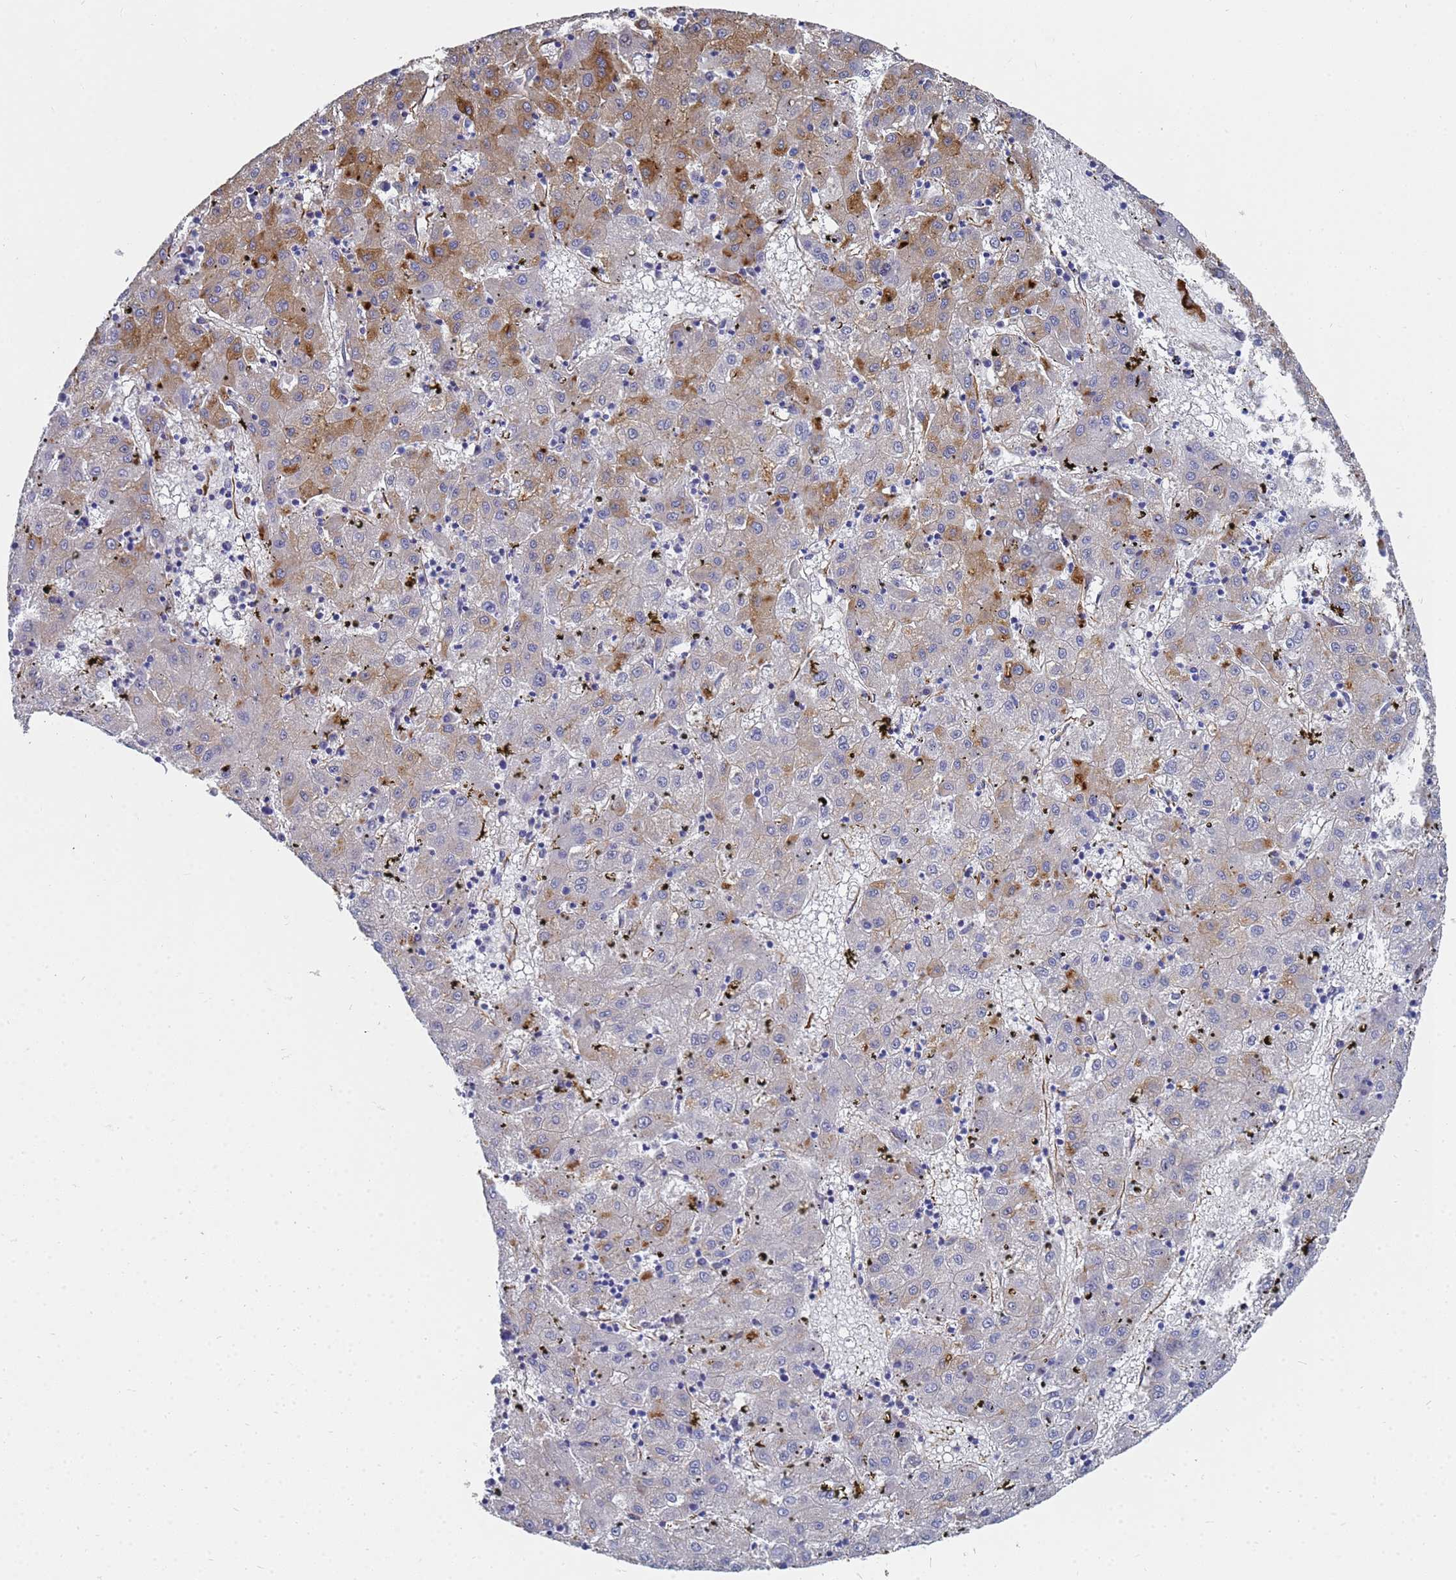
{"staining": {"intensity": "moderate", "quantity": "<25%", "location": "cytoplasmic/membranous"}, "tissue": "liver cancer", "cell_type": "Tumor cells", "image_type": "cancer", "snomed": [{"axis": "morphology", "description": "Carcinoma, Hepatocellular, NOS"}, {"axis": "topography", "description": "Liver"}], "caption": "An image of liver cancer (hepatocellular carcinoma) stained for a protein demonstrates moderate cytoplasmic/membranous brown staining in tumor cells.", "gene": "SYT13", "patient": {"sex": "male", "age": 72}}